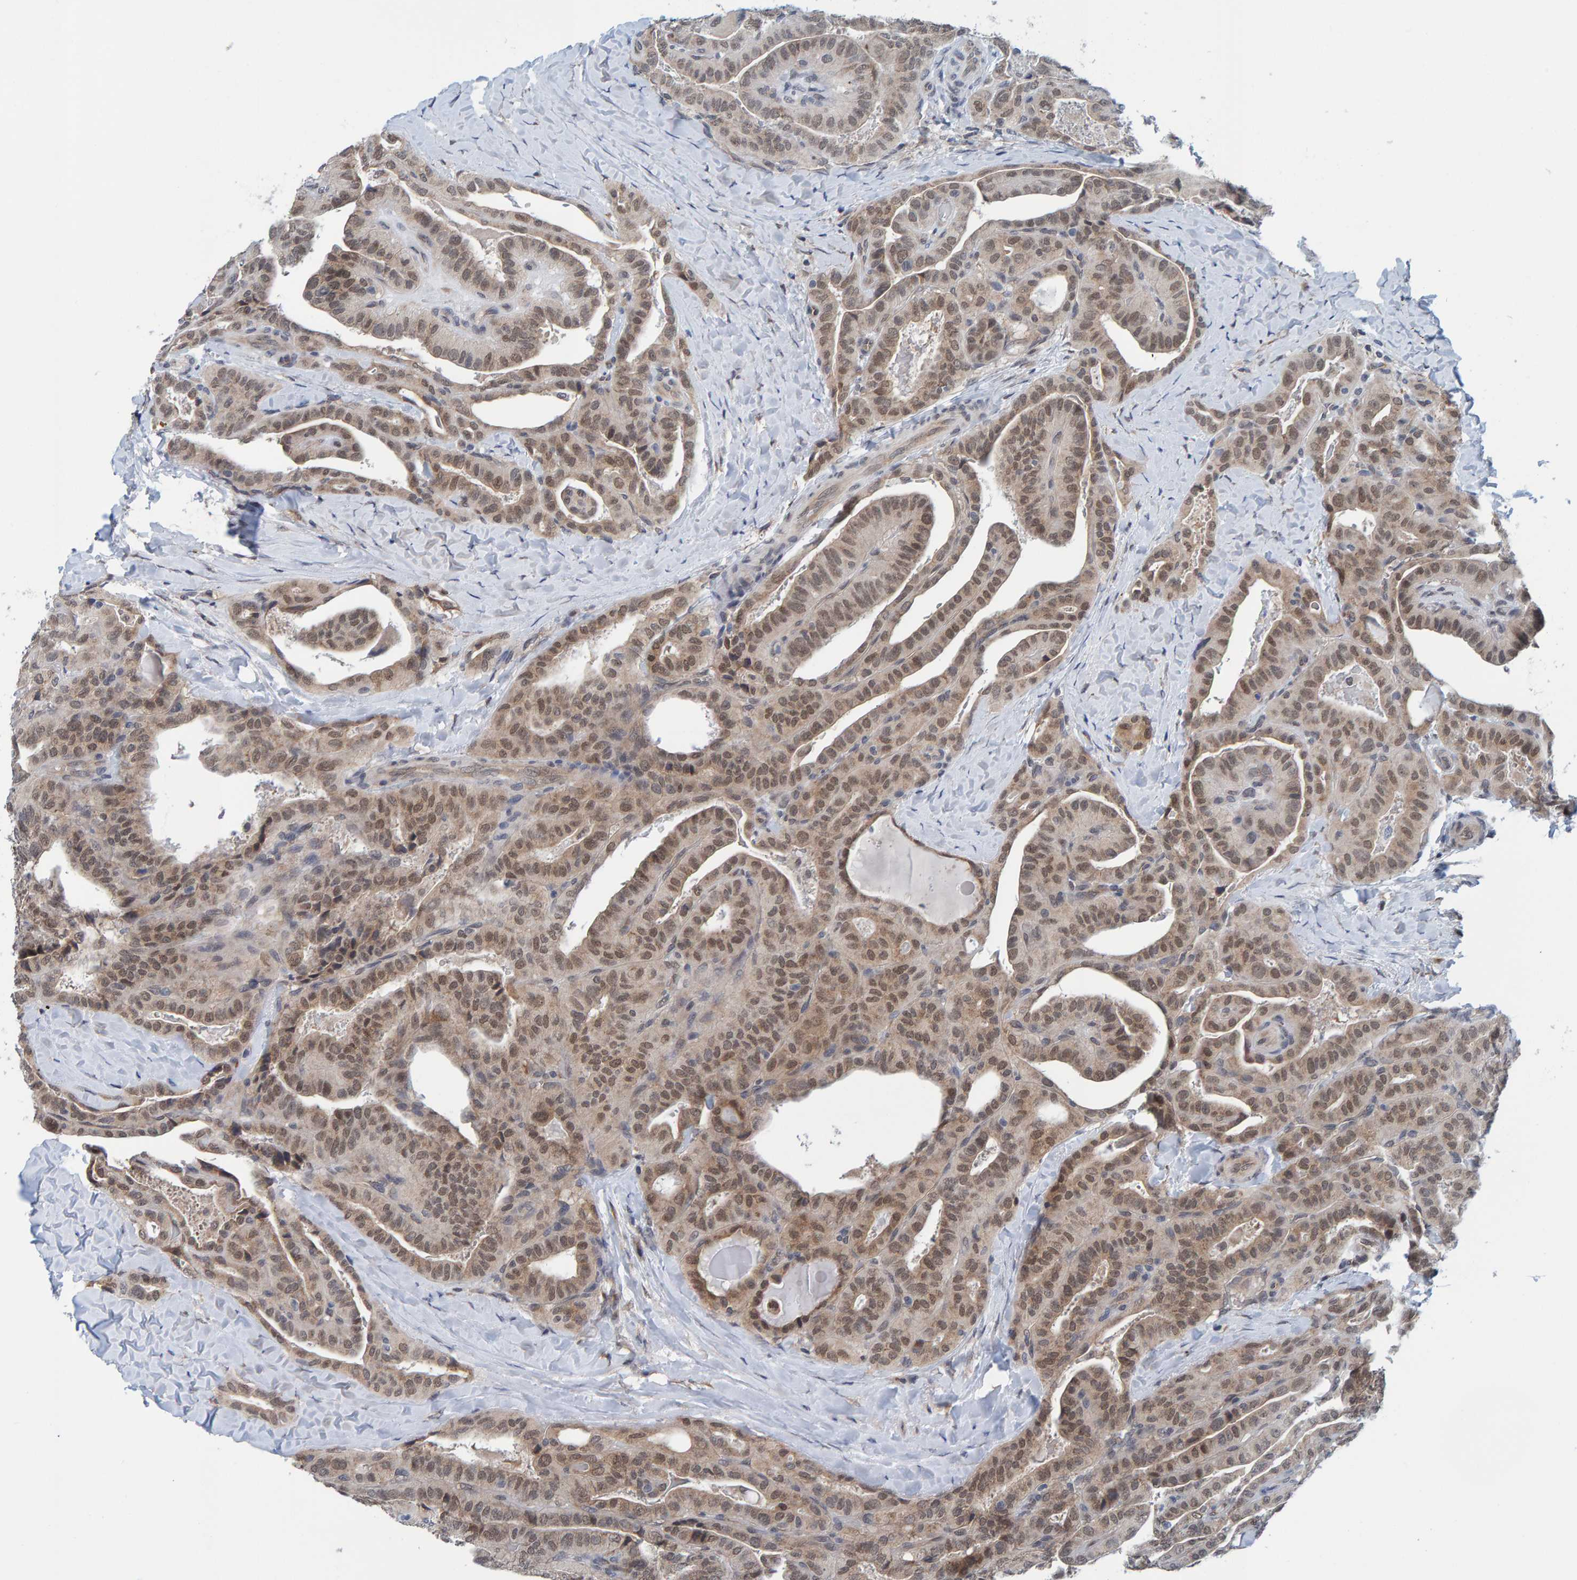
{"staining": {"intensity": "moderate", "quantity": ">75%", "location": "cytoplasmic/membranous,nuclear"}, "tissue": "thyroid cancer", "cell_type": "Tumor cells", "image_type": "cancer", "snomed": [{"axis": "morphology", "description": "Papillary adenocarcinoma, NOS"}, {"axis": "topography", "description": "Thyroid gland"}], "caption": "DAB (3,3'-diaminobenzidine) immunohistochemical staining of thyroid cancer displays moderate cytoplasmic/membranous and nuclear protein positivity in approximately >75% of tumor cells.", "gene": "SCRN2", "patient": {"sex": "male", "age": 77}}